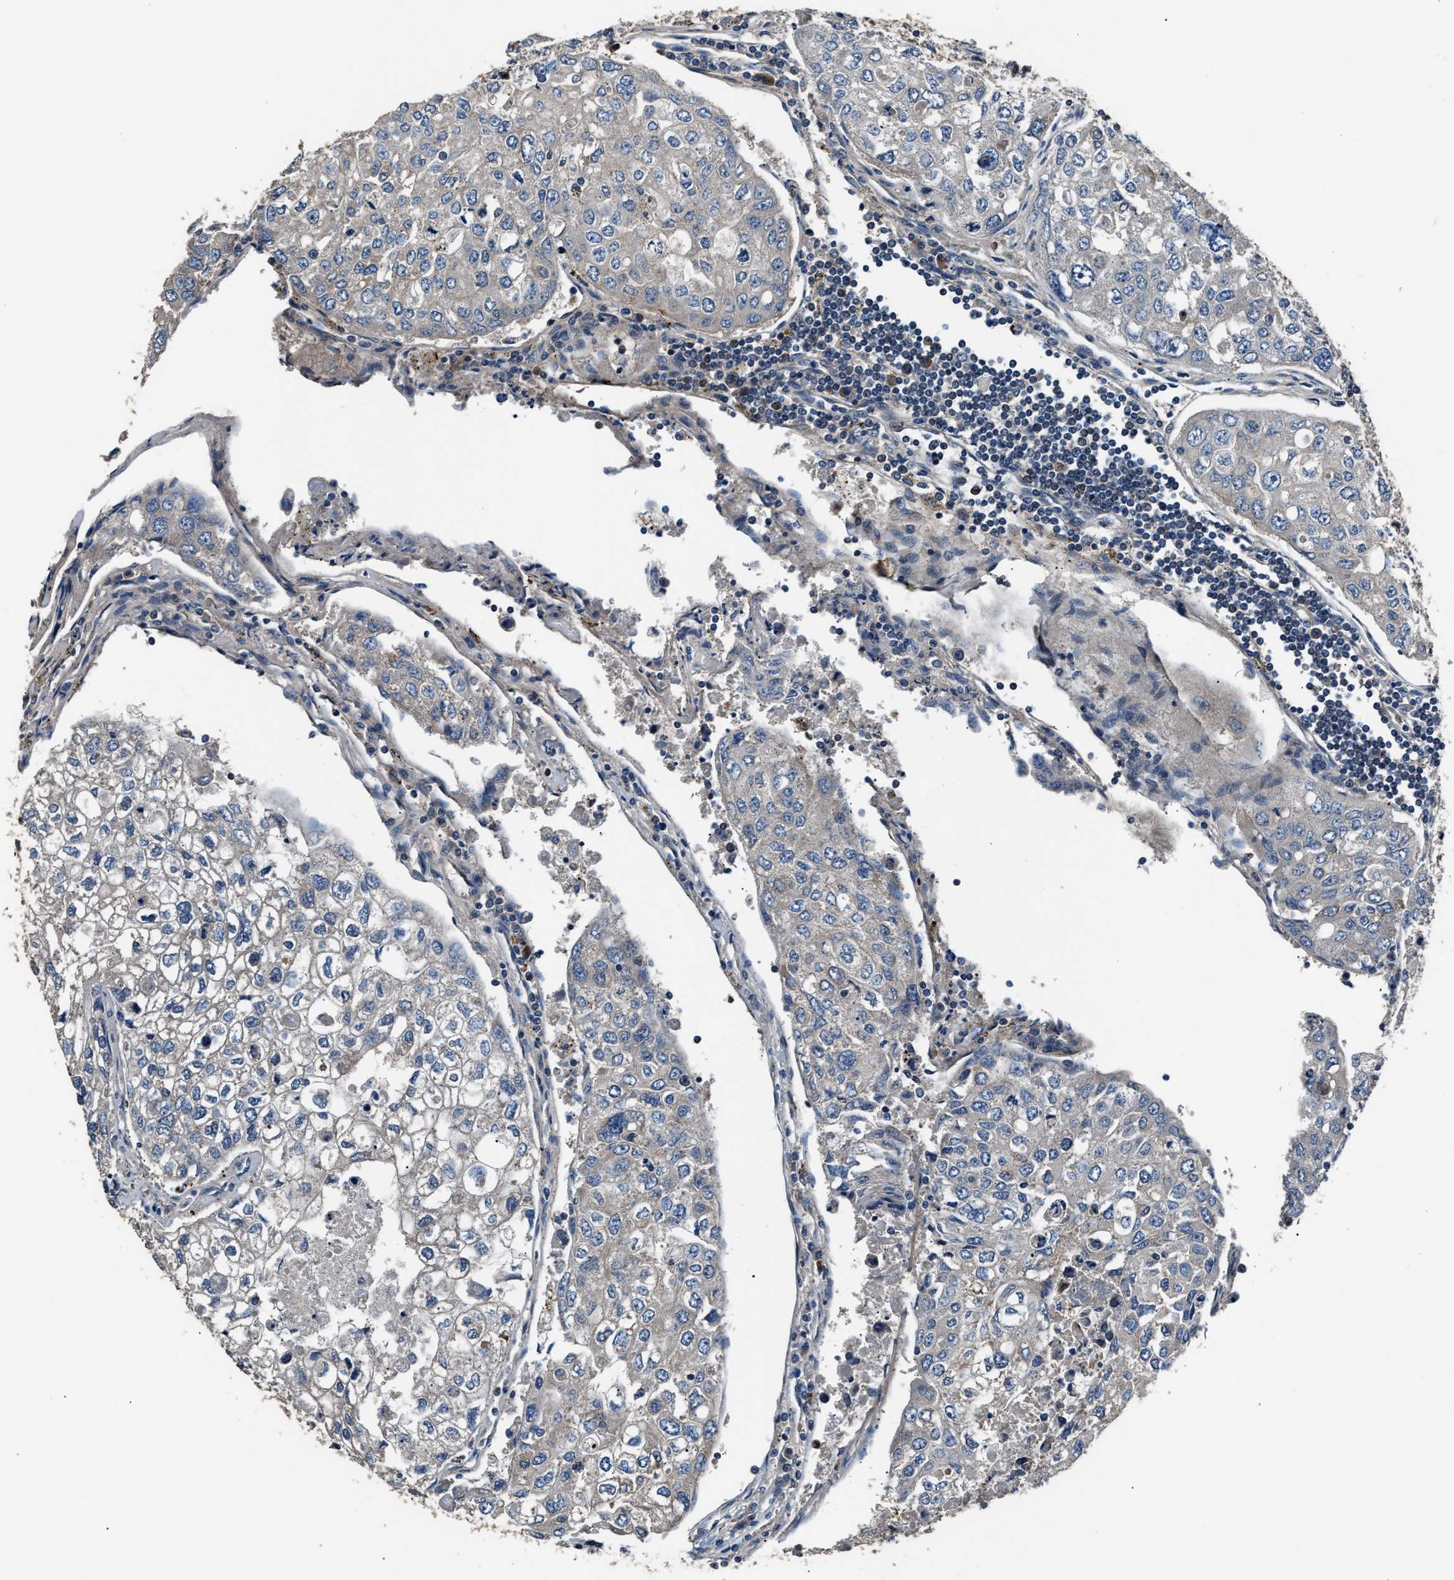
{"staining": {"intensity": "weak", "quantity": "<25%", "location": "cytoplasmic/membranous"}, "tissue": "urothelial cancer", "cell_type": "Tumor cells", "image_type": "cancer", "snomed": [{"axis": "morphology", "description": "Urothelial carcinoma, High grade"}, {"axis": "topography", "description": "Lymph node"}, {"axis": "topography", "description": "Urinary bladder"}], "caption": "Urothelial cancer stained for a protein using immunohistochemistry demonstrates no positivity tumor cells.", "gene": "IMPDH2", "patient": {"sex": "male", "age": 51}}